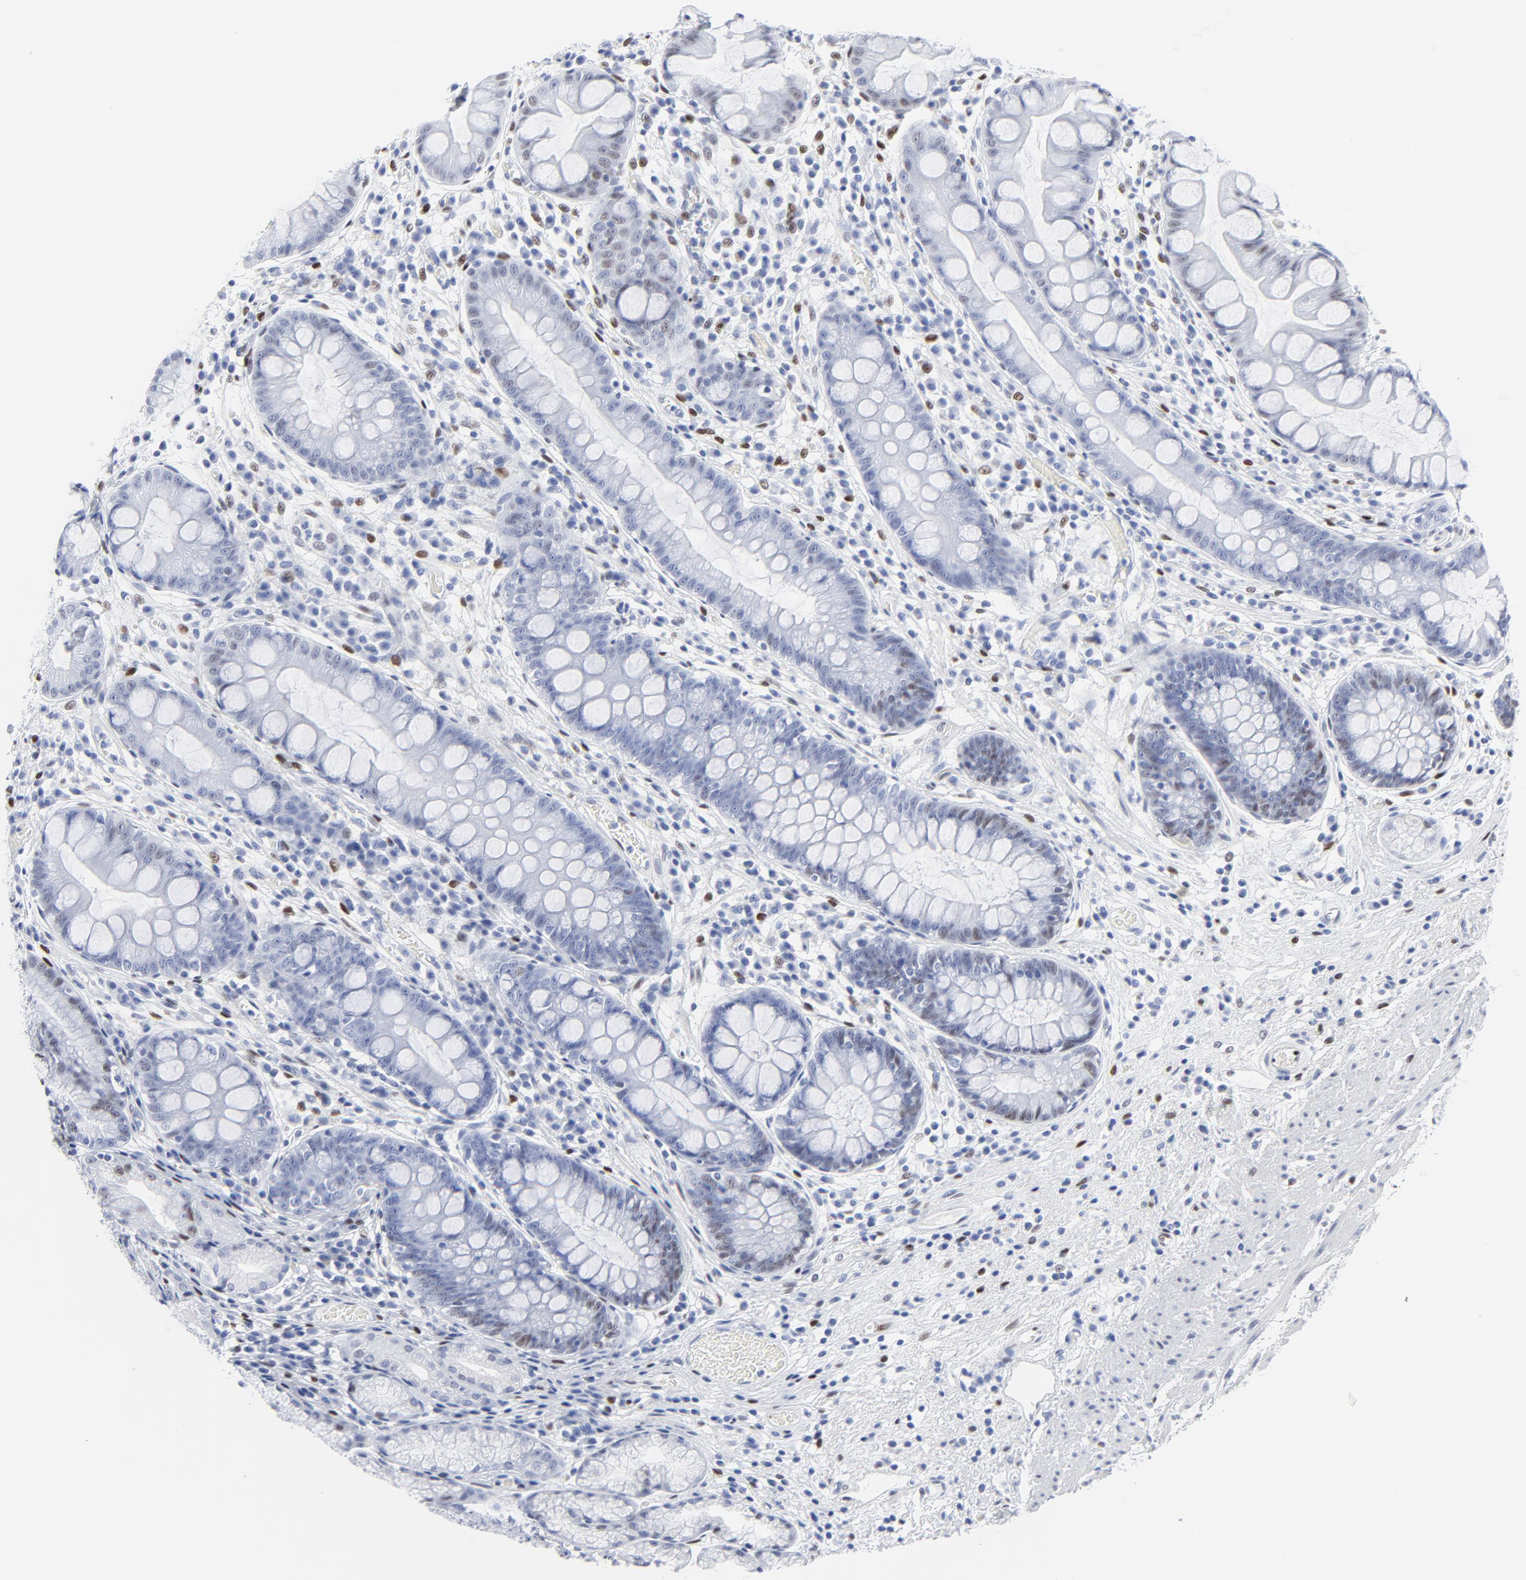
{"staining": {"intensity": "moderate", "quantity": "<25%", "location": "nuclear"}, "tissue": "stomach", "cell_type": "Glandular cells", "image_type": "normal", "snomed": [{"axis": "morphology", "description": "Normal tissue, NOS"}, {"axis": "morphology", "description": "Inflammation, NOS"}, {"axis": "topography", "description": "Stomach, lower"}], "caption": "Protein expression analysis of normal stomach demonstrates moderate nuclear staining in approximately <25% of glandular cells.", "gene": "JUN", "patient": {"sex": "male", "age": 59}}